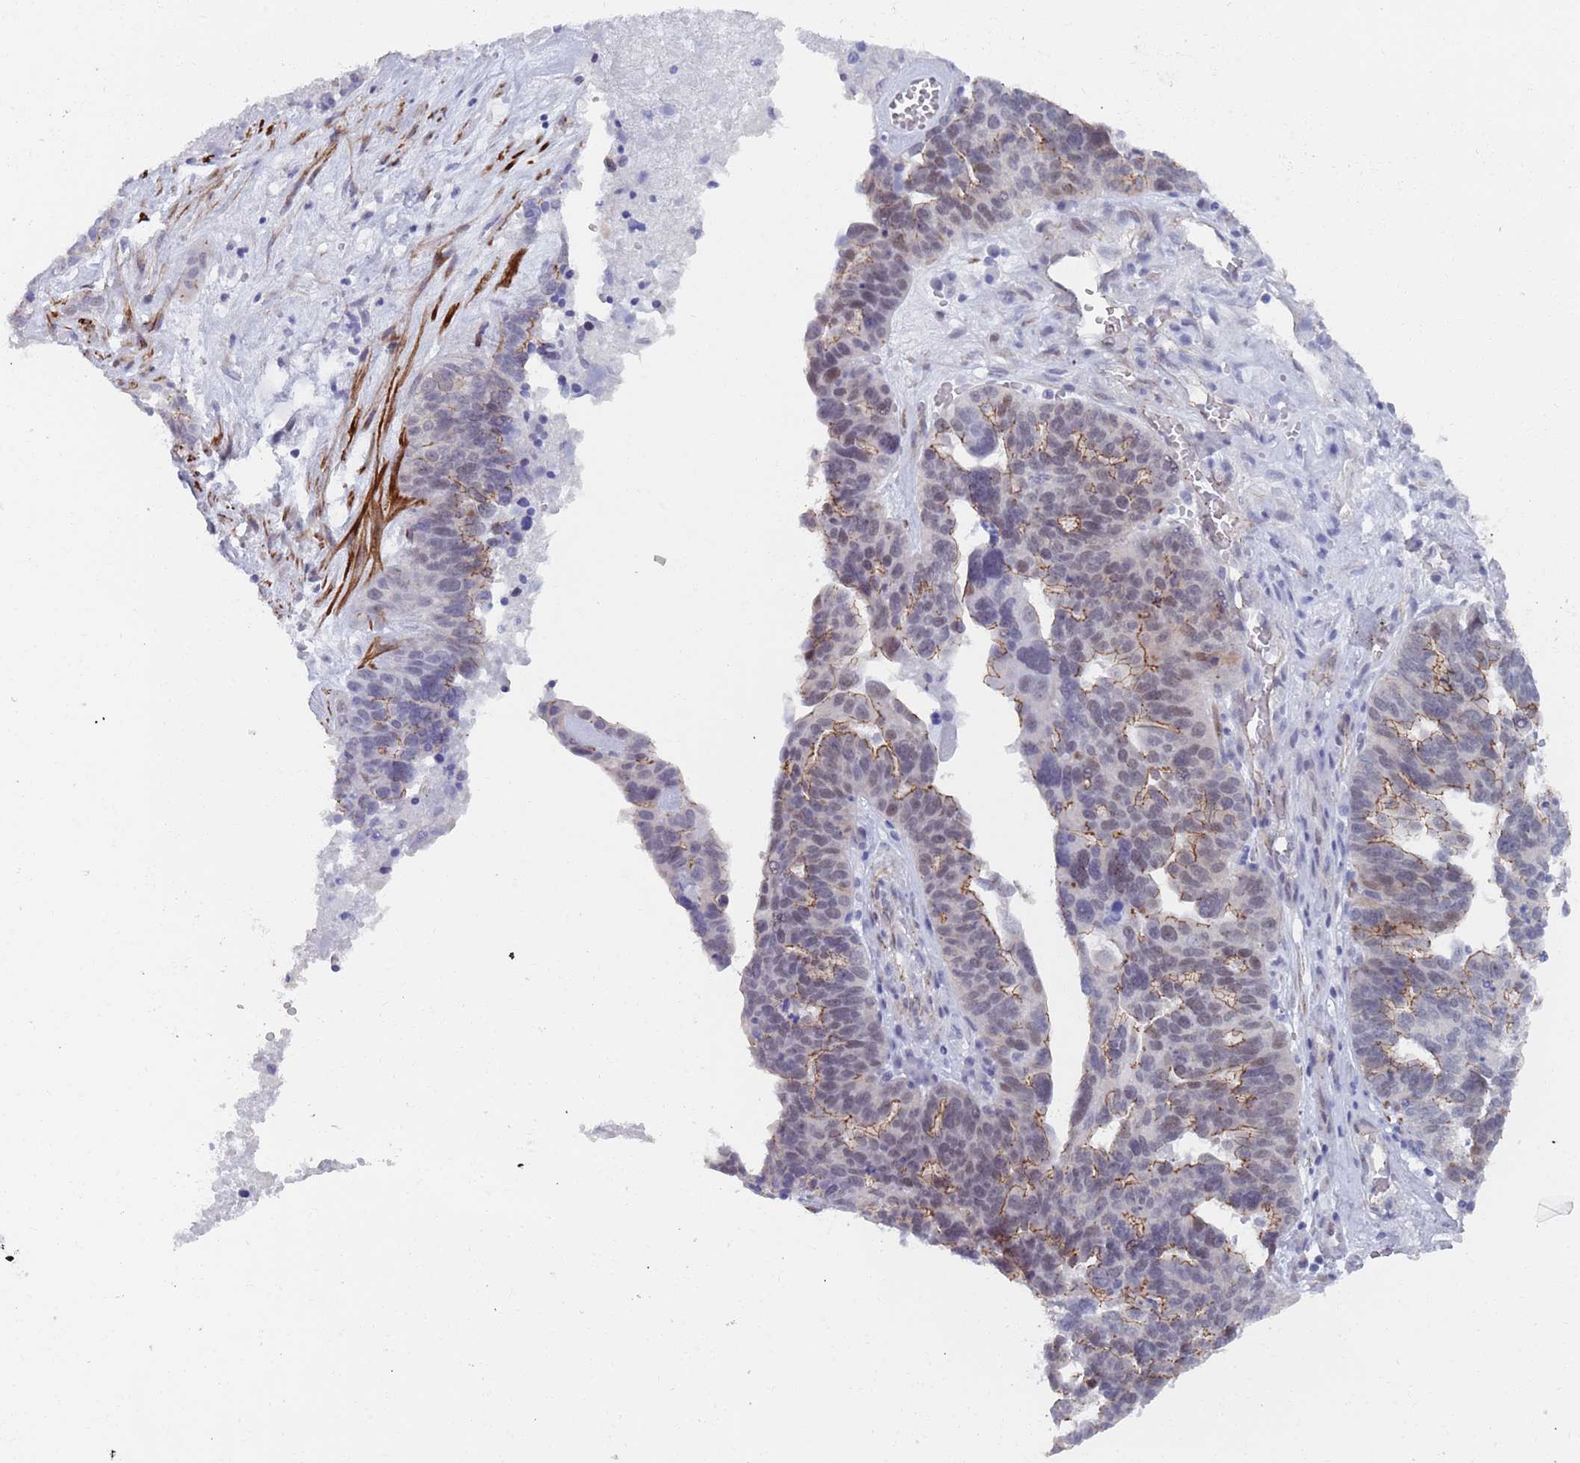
{"staining": {"intensity": "moderate", "quantity": "25%-75%", "location": "cytoplasmic/membranous"}, "tissue": "ovarian cancer", "cell_type": "Tumor cells", "image_type": "cancer", "snomed": [{"axis": "morphology", "description": "Cystadenocarcinoma, serous, NOS"}, {"axis": "topography", "description": "Ovary"}], "caption": "Immunohistochemistry (IHC) staining of ovarian serous cystadenocarcinoma, which demonstrates medium levels of moderate cytoplasmic/membranous expression in approximately 25%-75% of tumor cells indicating moderate cytoplasmic/membranous protein staining. The staining was performed using DAB (brown) for protein detection and nuclei were counterstained in hematoxylin (blue).", "gene": "OR5A2", "patient": {"sex": "female", "age": 59}}